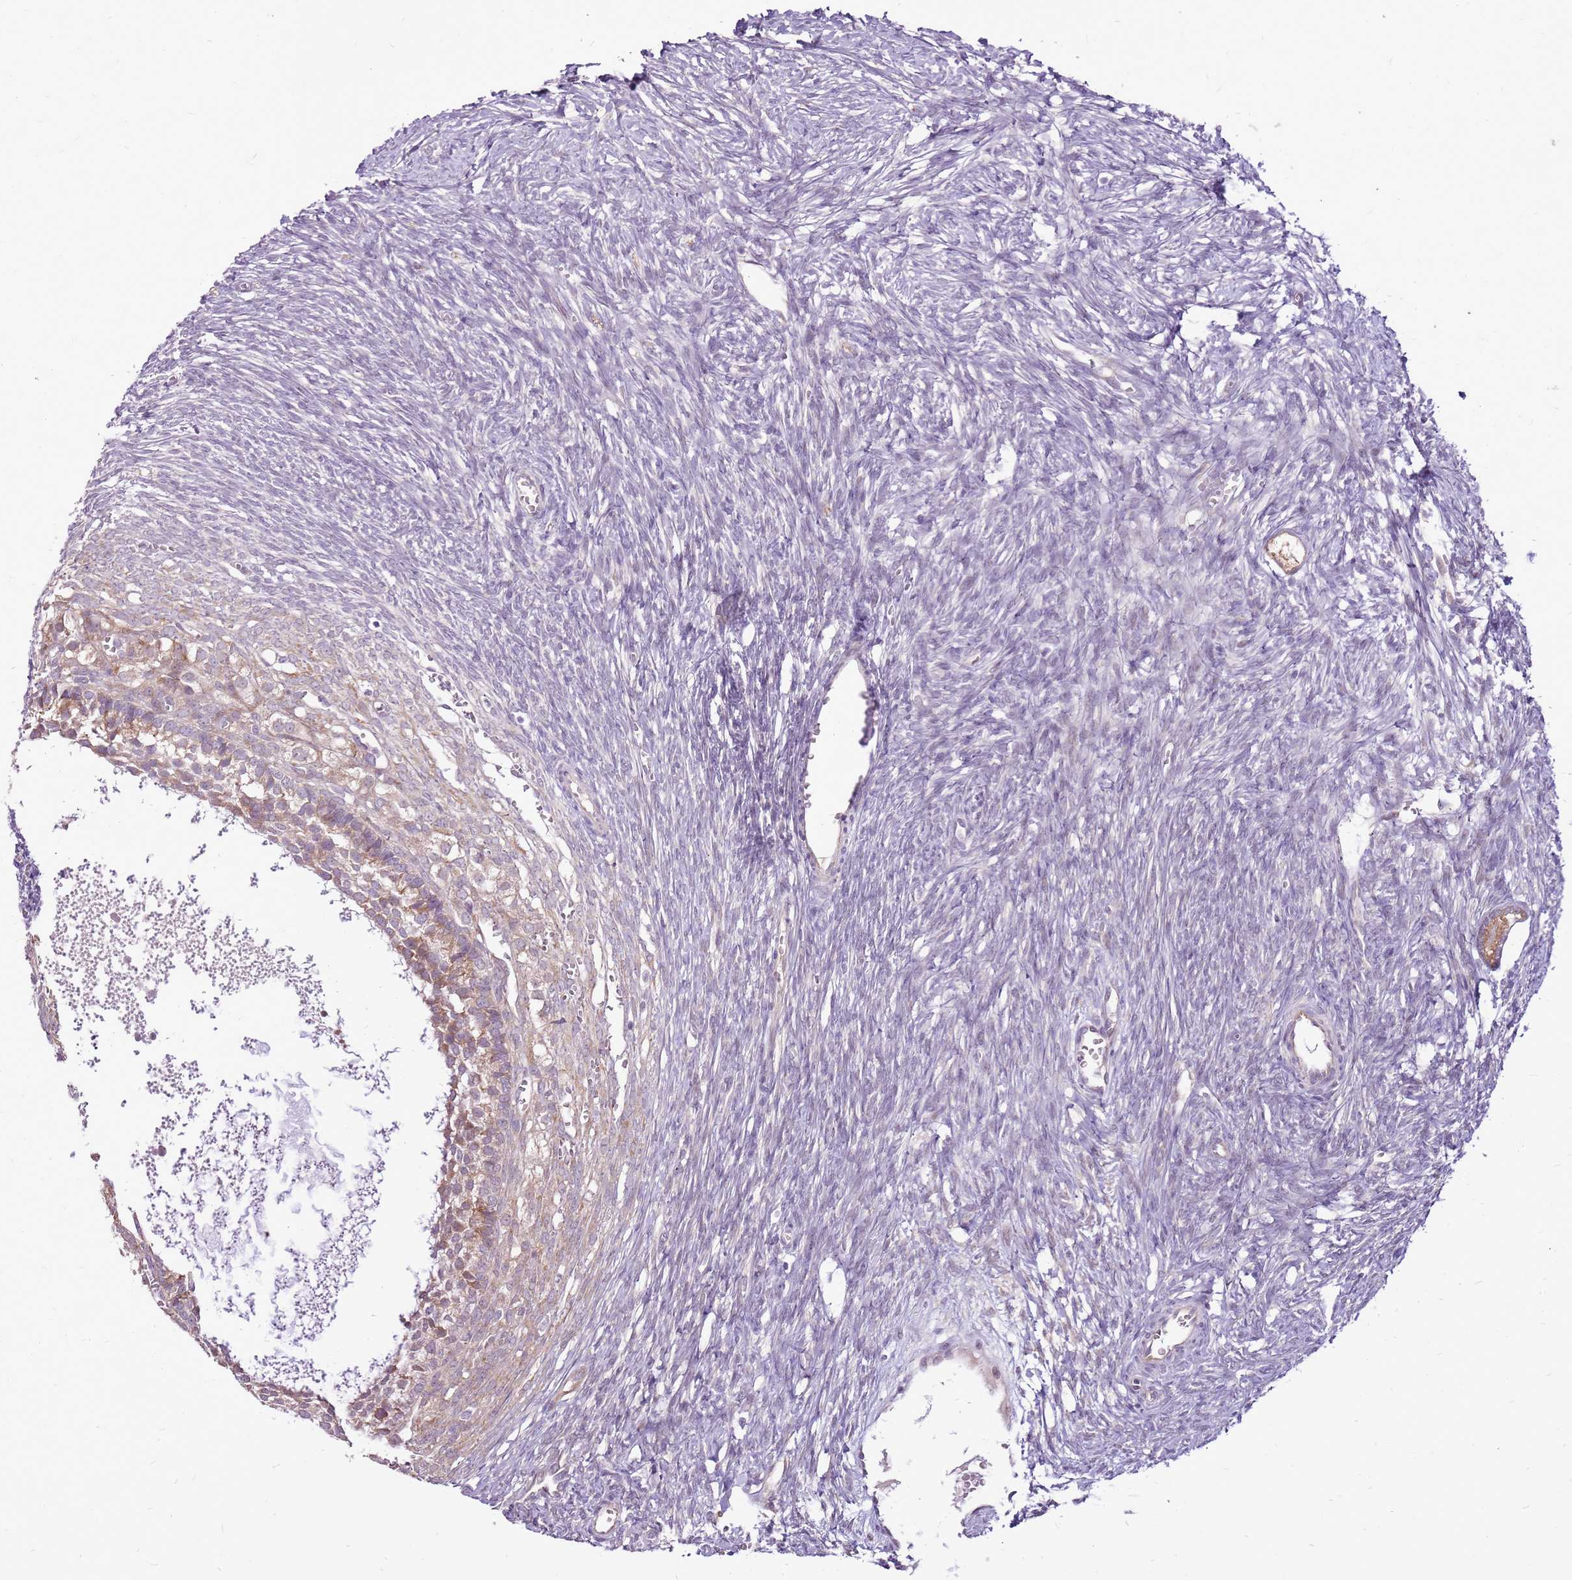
{"staining": {"intensity": "moderate", "quantity": ">75%", "location": "cytoplasmic/membranous"}, "tissue": "ovary", "cell_type": "Follicle cells", "image_type": "normal", "snomed": [{"axis": "morphology", "description": "Normal tissue, NOS"}, {"axis": "morphology", "description": "Developmental malformation"}, {"axis": "topography", "description": "Ovary"}], "caption": "A histopathology image of human ovary stained for a protein shows moderate cytoplasmic/membranous brown staining in follicle cells.", "gene": "UGGT2", "patient": {"sex": "female", "age": 39}}